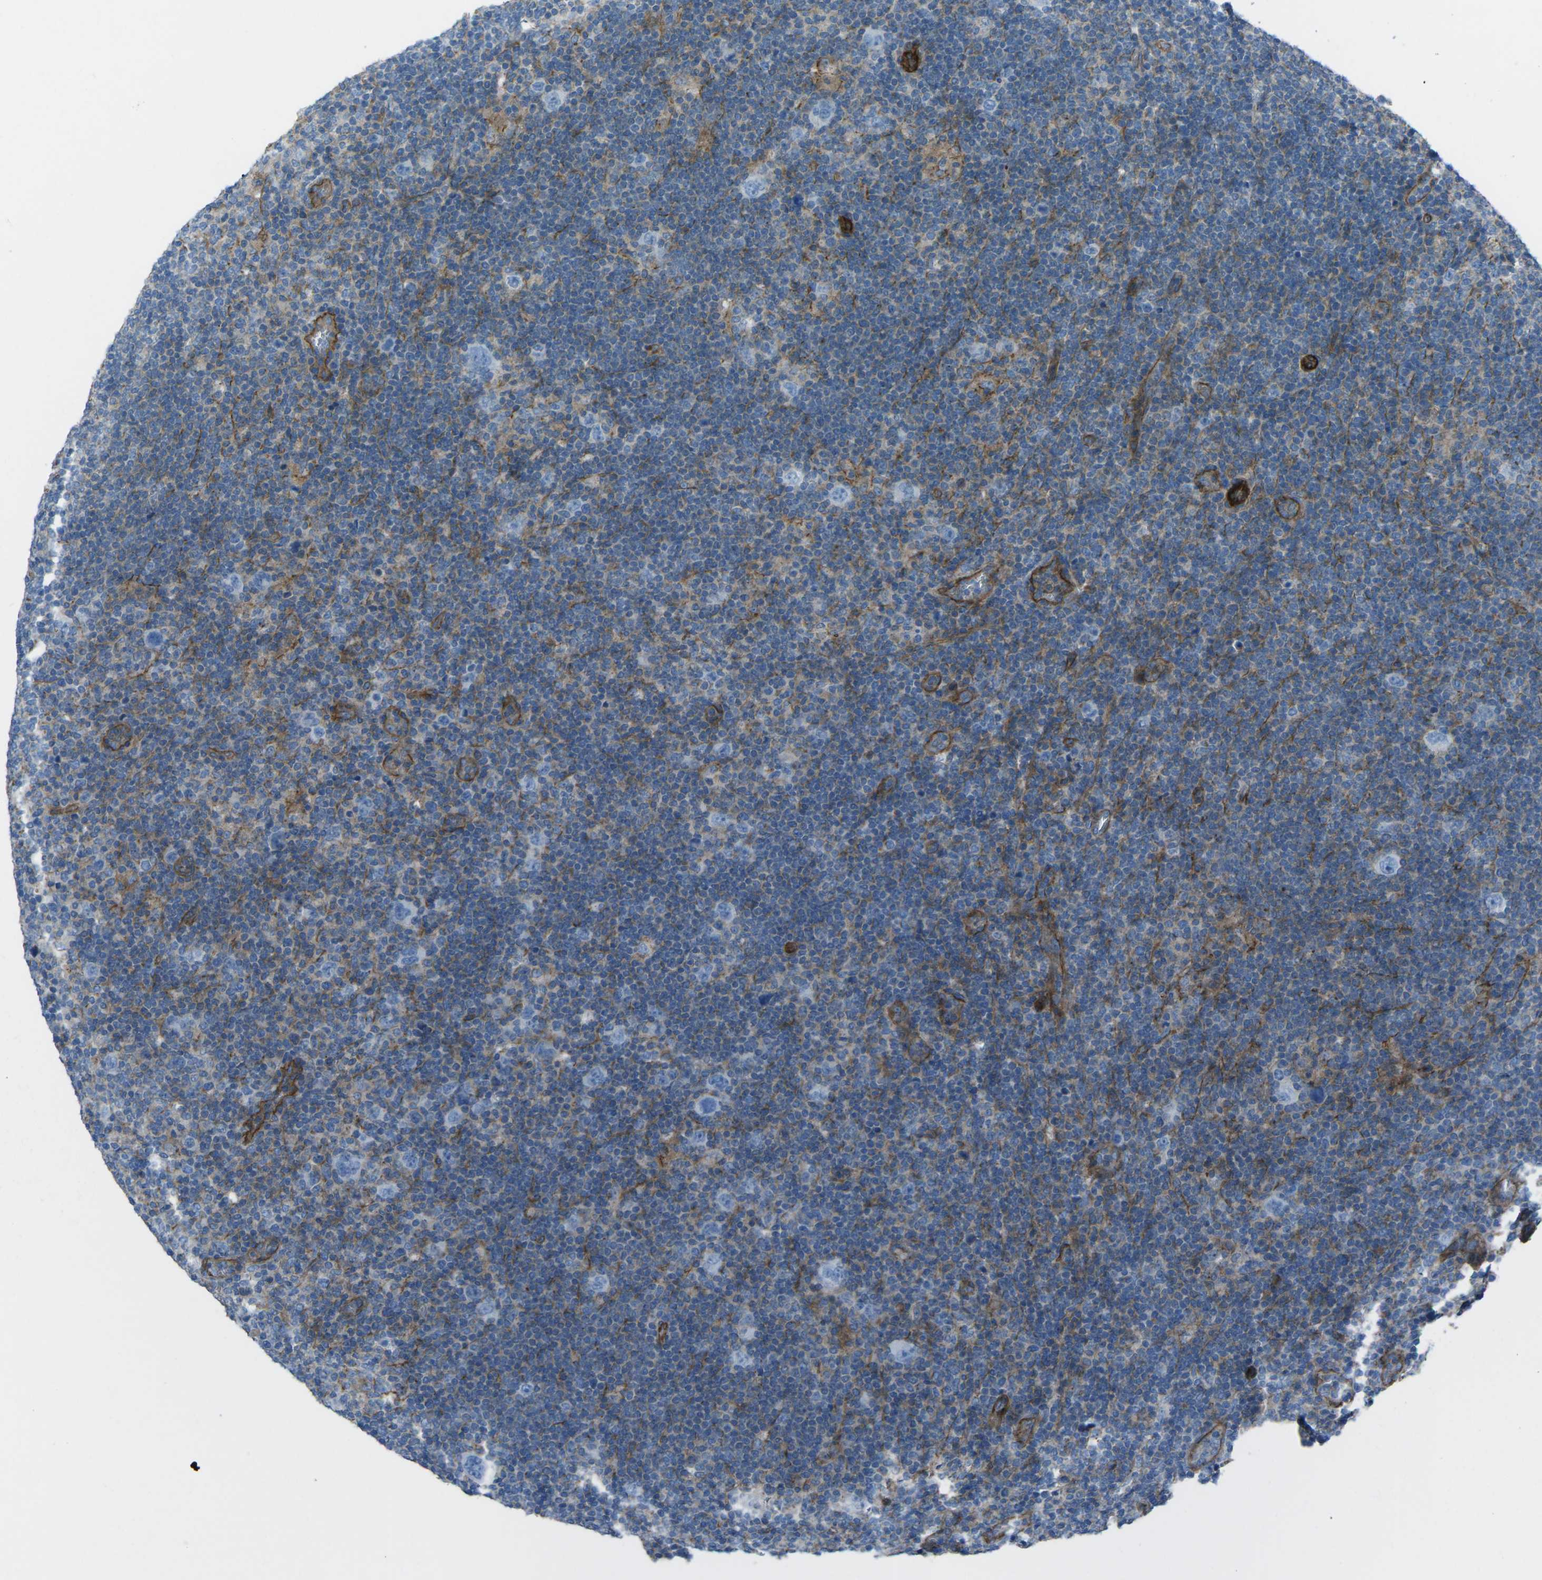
{"staining": {"intensity": "negative", "quantity": "none", "location": "none"}, "tissue": "lymphoma", "cell_type": "Tumor cells", "image_type": "cancer", "snomed": [{"axis": "morphology", "description": "Hodgkin's disease, NOS"}, {"axis": "topography", "description": "Lymph node"}], "caption": "Immunohistochemistry (IHC) image of human lymphoma stained for a protein (brown), which demonstrates no expression in tumor cells. Nuclei are stained in blue.", "gene": "UTRN", "patient": {"sex": "female", "age": 57}}